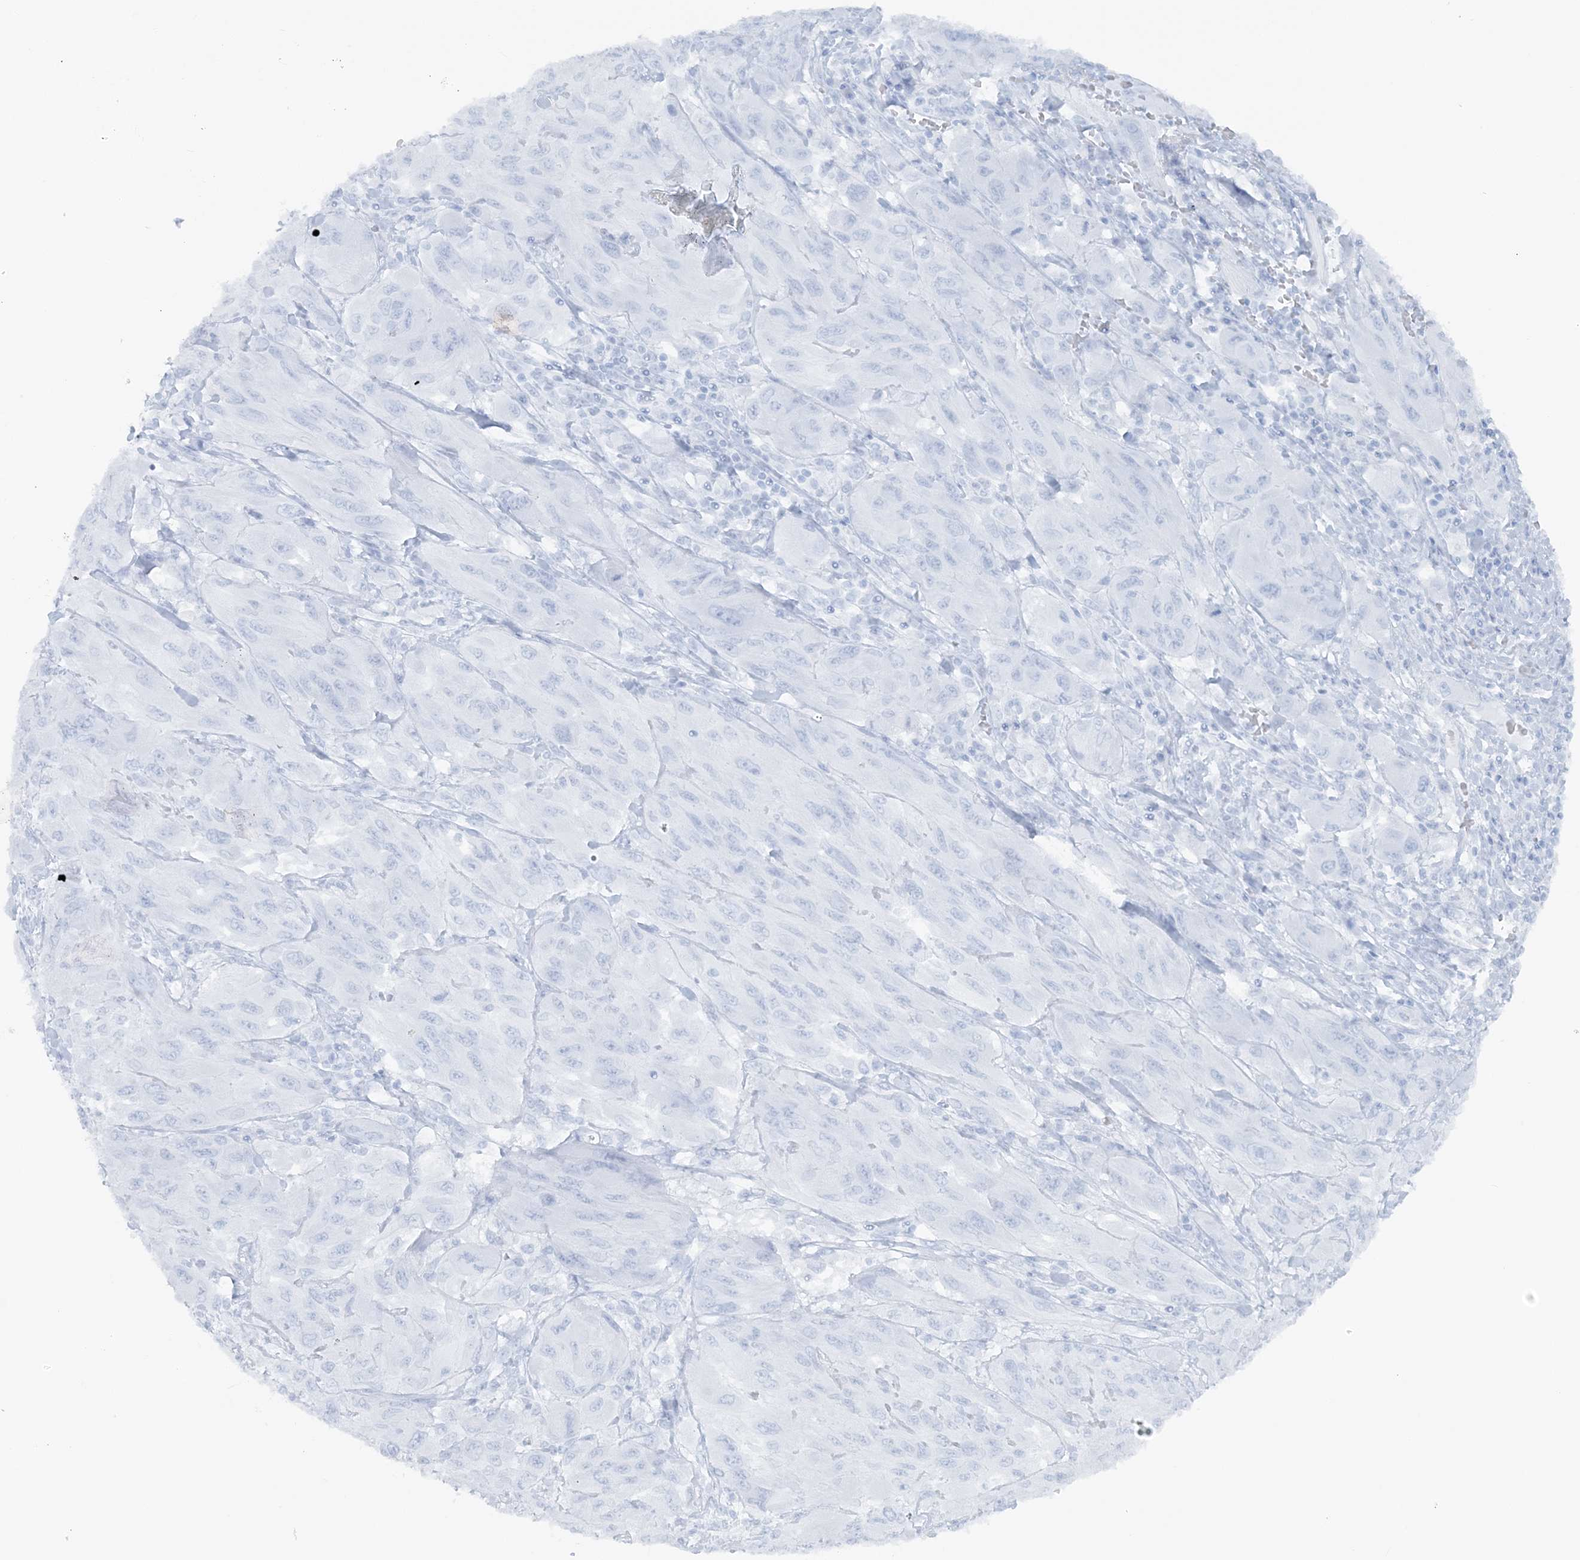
{"staining": {"intensity": "negative", "quantity": "none", "location": "none"}, "tissue": "melanoma", "cell_type": "Tumor cells", "image_type": "cancer", "snomed": [{"axis": "morphology", "description": "Malignant melanoma, NOS"}, {"axis": "topography", "description": "Skin"}], "caption": "IHC micrograph of malignant melanoma stained for a protein (brown), which displays no staining in tumor cells. Nuclei are stained in blue.", "gene": "ATP11A", "patient": {"sex": "female", "age": 91}}